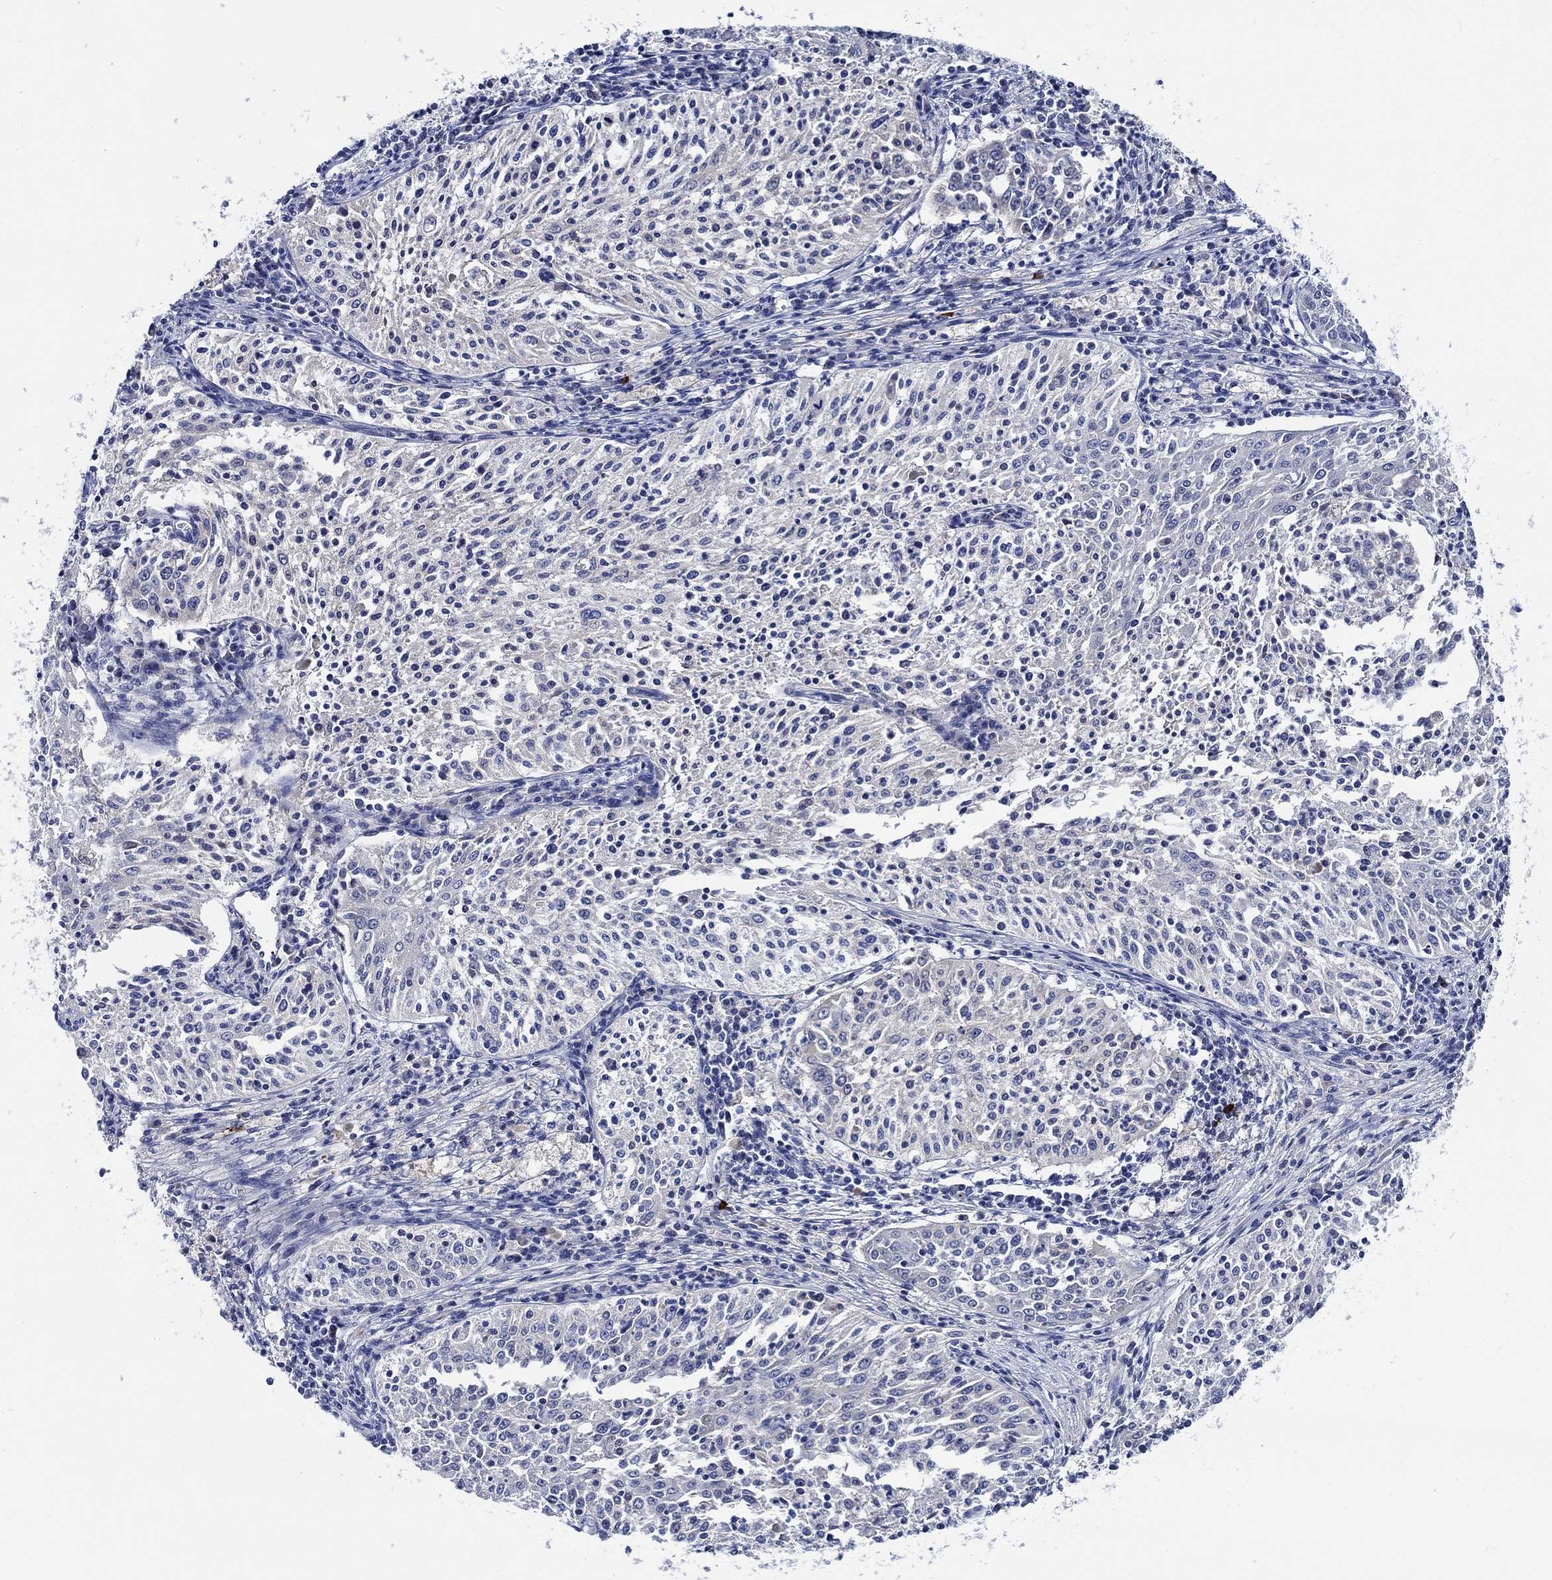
{"staining": {"intensity": "negative", "quantity": "none", "location": "none"}, "tissue": "cervical cancer", "cell_type": "Tumor cells", "image_type": "cancer", "snomed": [{"axis": "morphology", "description": "Squamous cell carcinoma, NOS"}, {"axis": "topography", "description": "Cervix"}], "caption": "Cervical cancer was stained to show a protein in brown. There is no significant staining in tumor cells. Nuclei are stained in blue.", "gene": "ALOX12", "patient": {"sex": "female", "age": 41}}